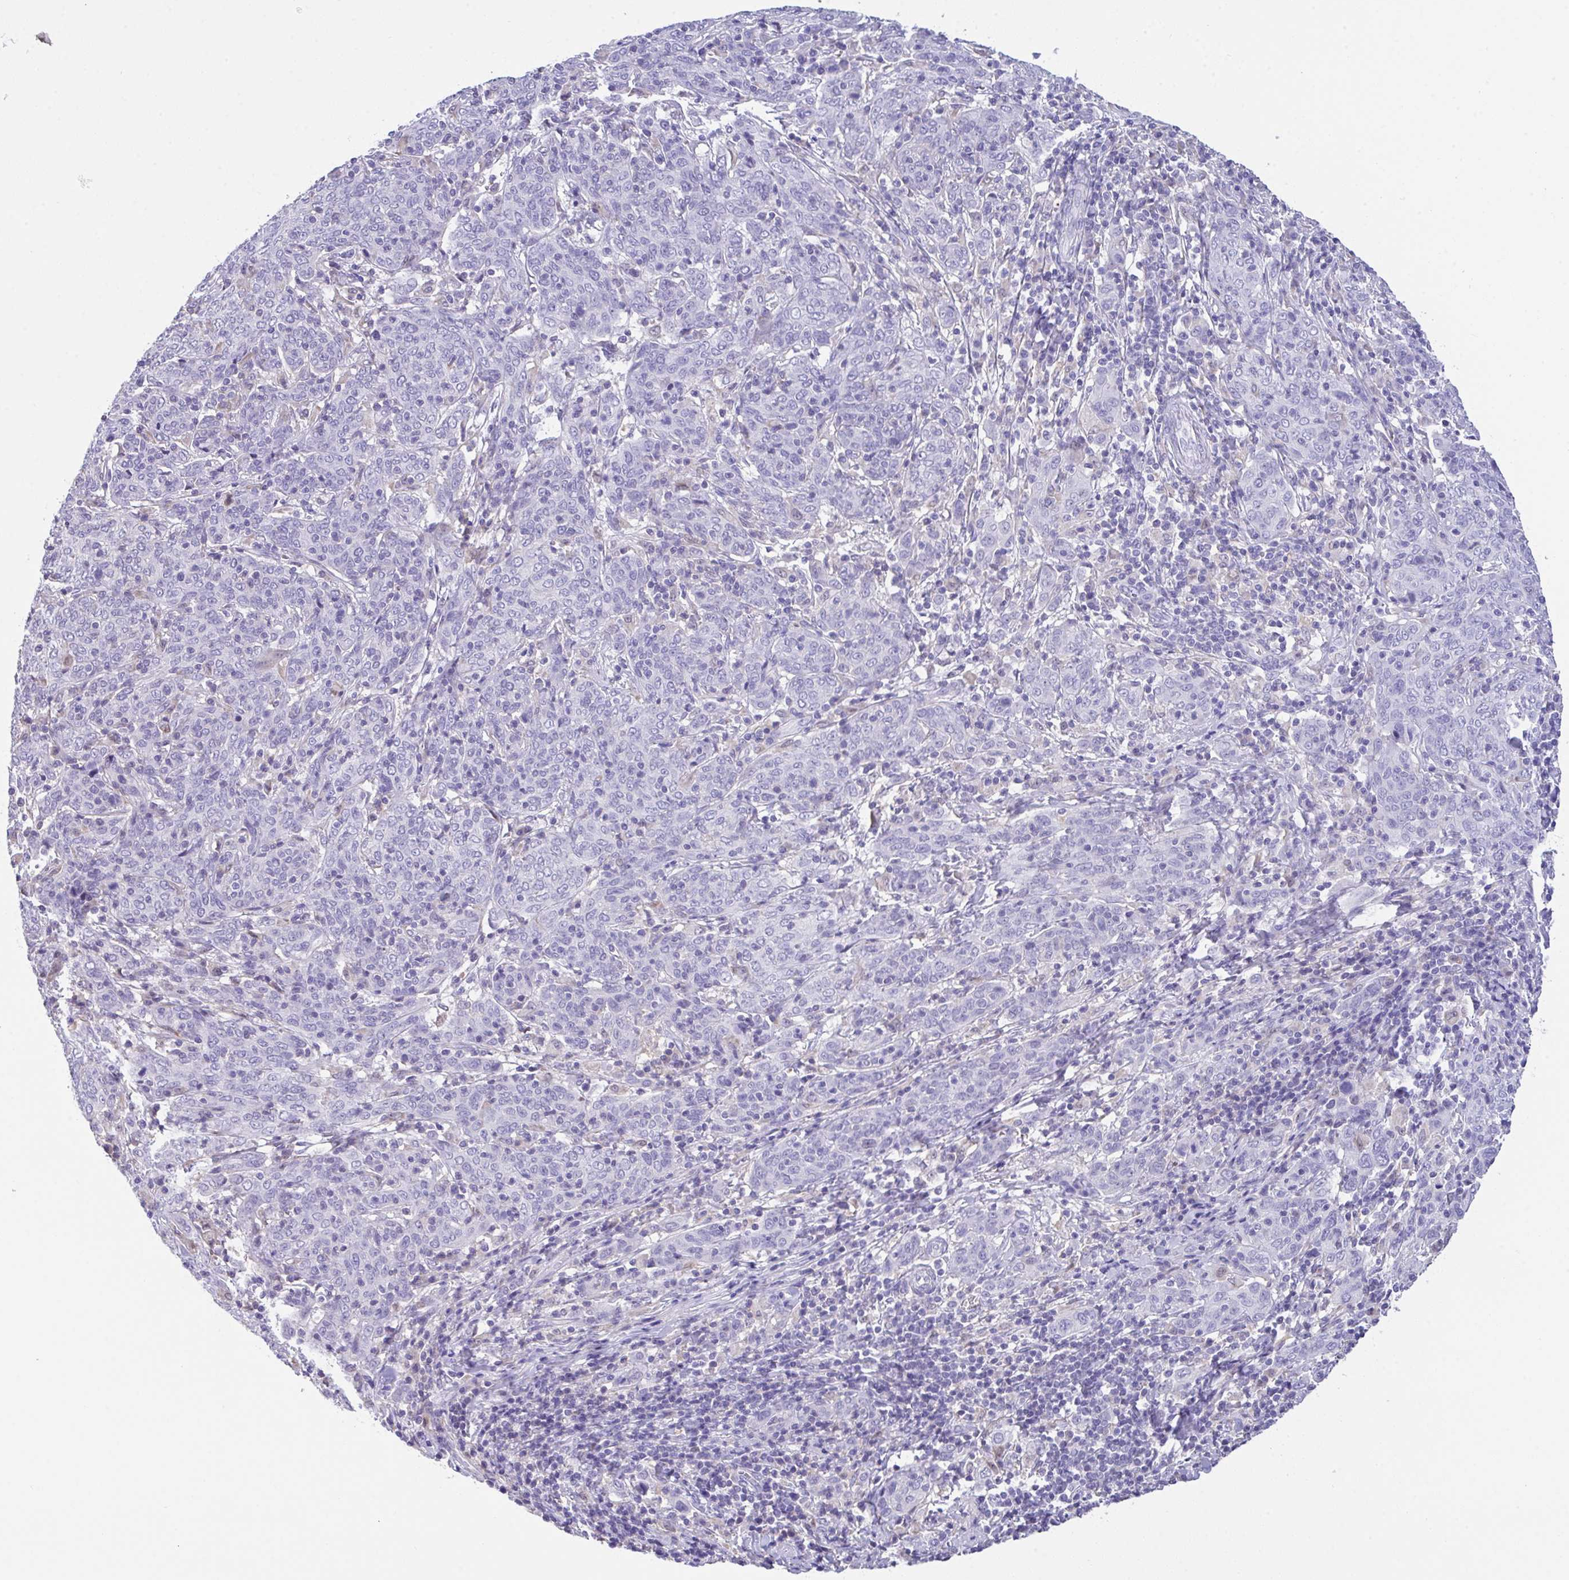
{"staining": {"intensity": "negative", "quantity": "none", "location": "none"}, "tissue": "cervical cancer", "cell_type": "Tumor cells", "image_type": "cancer", "snomed": [{"axis": "morphology", "description": "Squamous cell carcinoma, NOS"}, {"axis": "topography", "description": "Cervix"}], "caption": "There is no significant positivity in tumor cells of squamous cell carcinoma (cervical).", "gene": "CA10", "patient": {"sex": "female", "age": 67}}